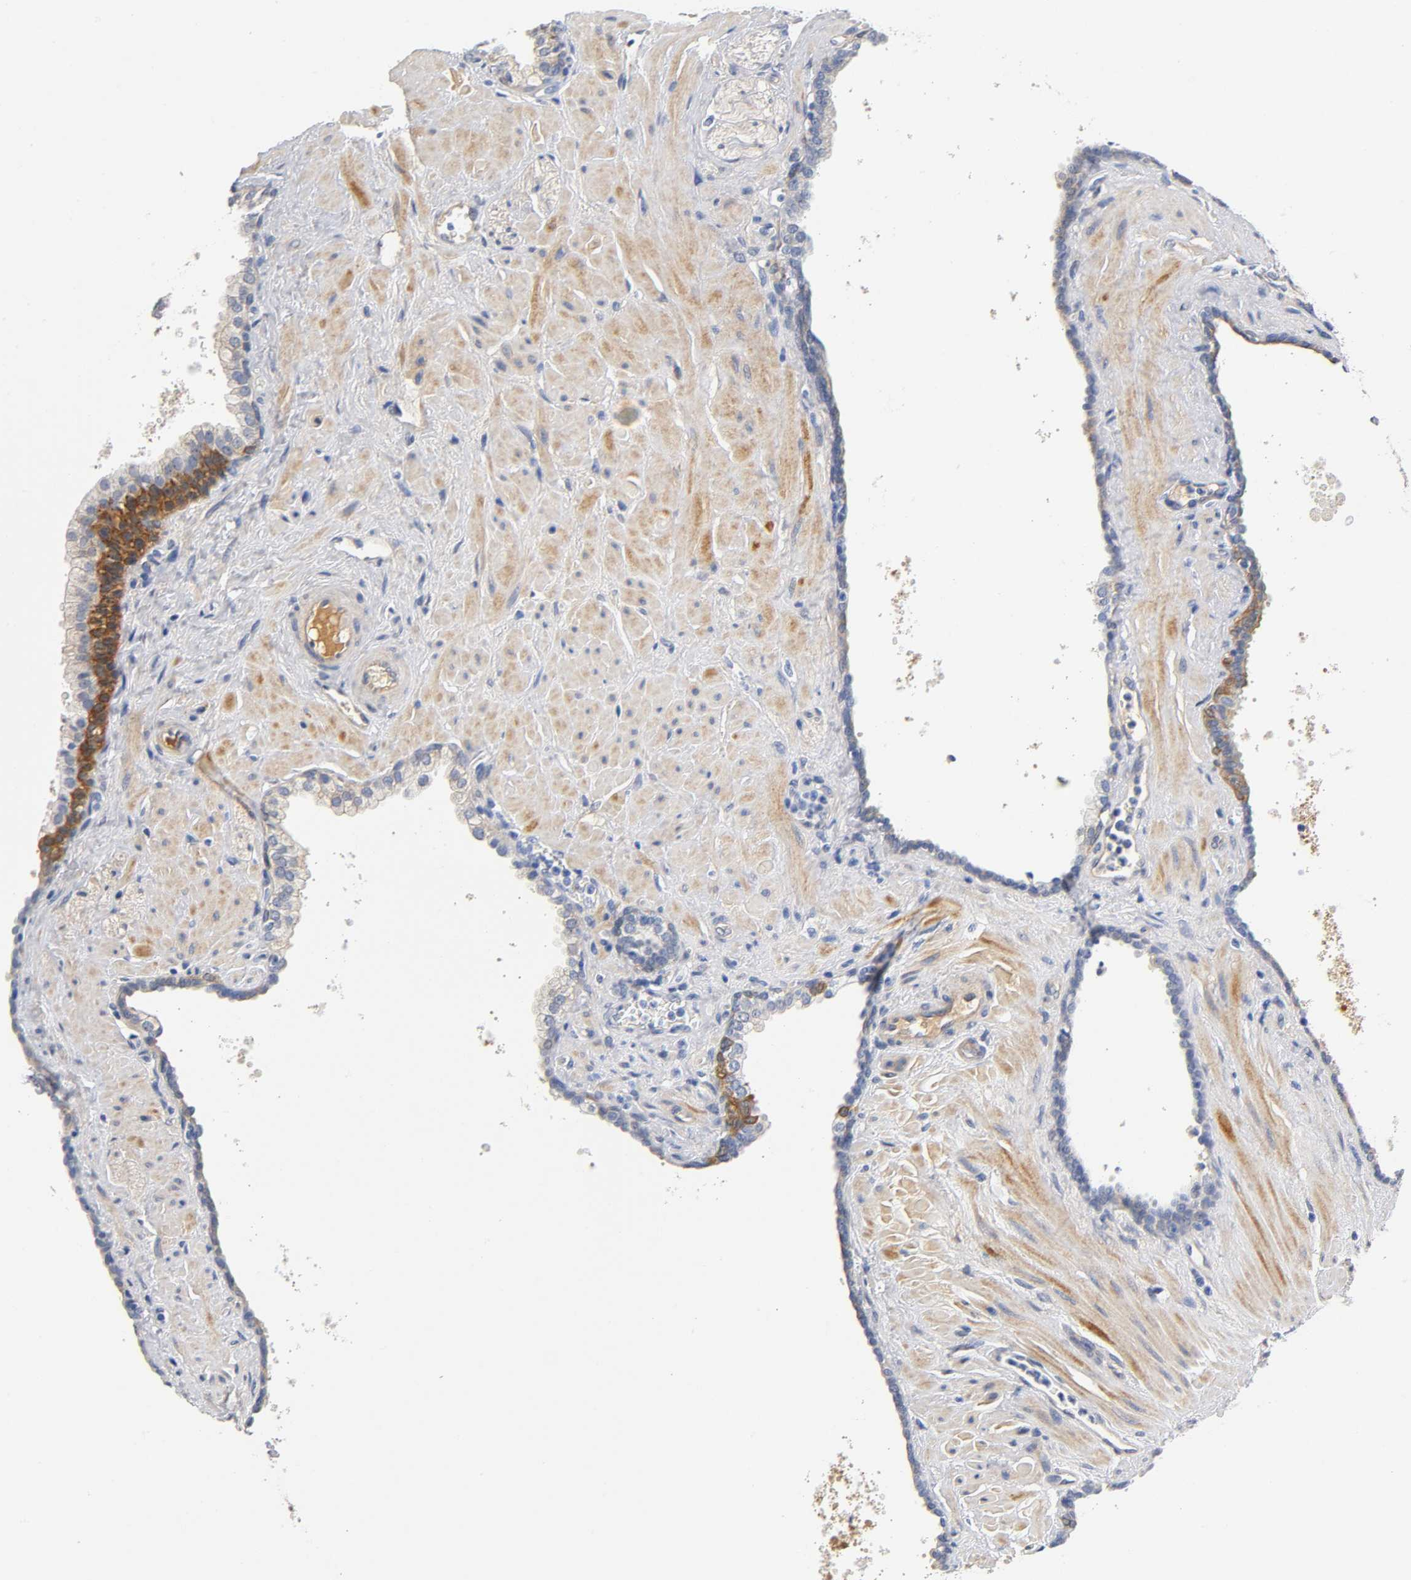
{"staining": {"intensity": "moderate", "quantity": "<25%", "location": "cytoplasmic/membranous"}, "tissue": "prostate", "cell_type": "Glandular cells", "image_type": "normal", "snomed": [{"axis": "morphology", "description": "Normal tissue, NOS"}, {"axis": "topography", "description": "Prostate"}], "caption": "Immunohistochemical staining of unremarkable prostate reveals low levels of moderate cytoplasmic/membranous expression in approximately <25% of glandular cells. Immunohistochemistry stains the protein in brown and the nuclei are stained blue.", "gene": "TNC", "patient": {"sex": "male", "age": 60}}